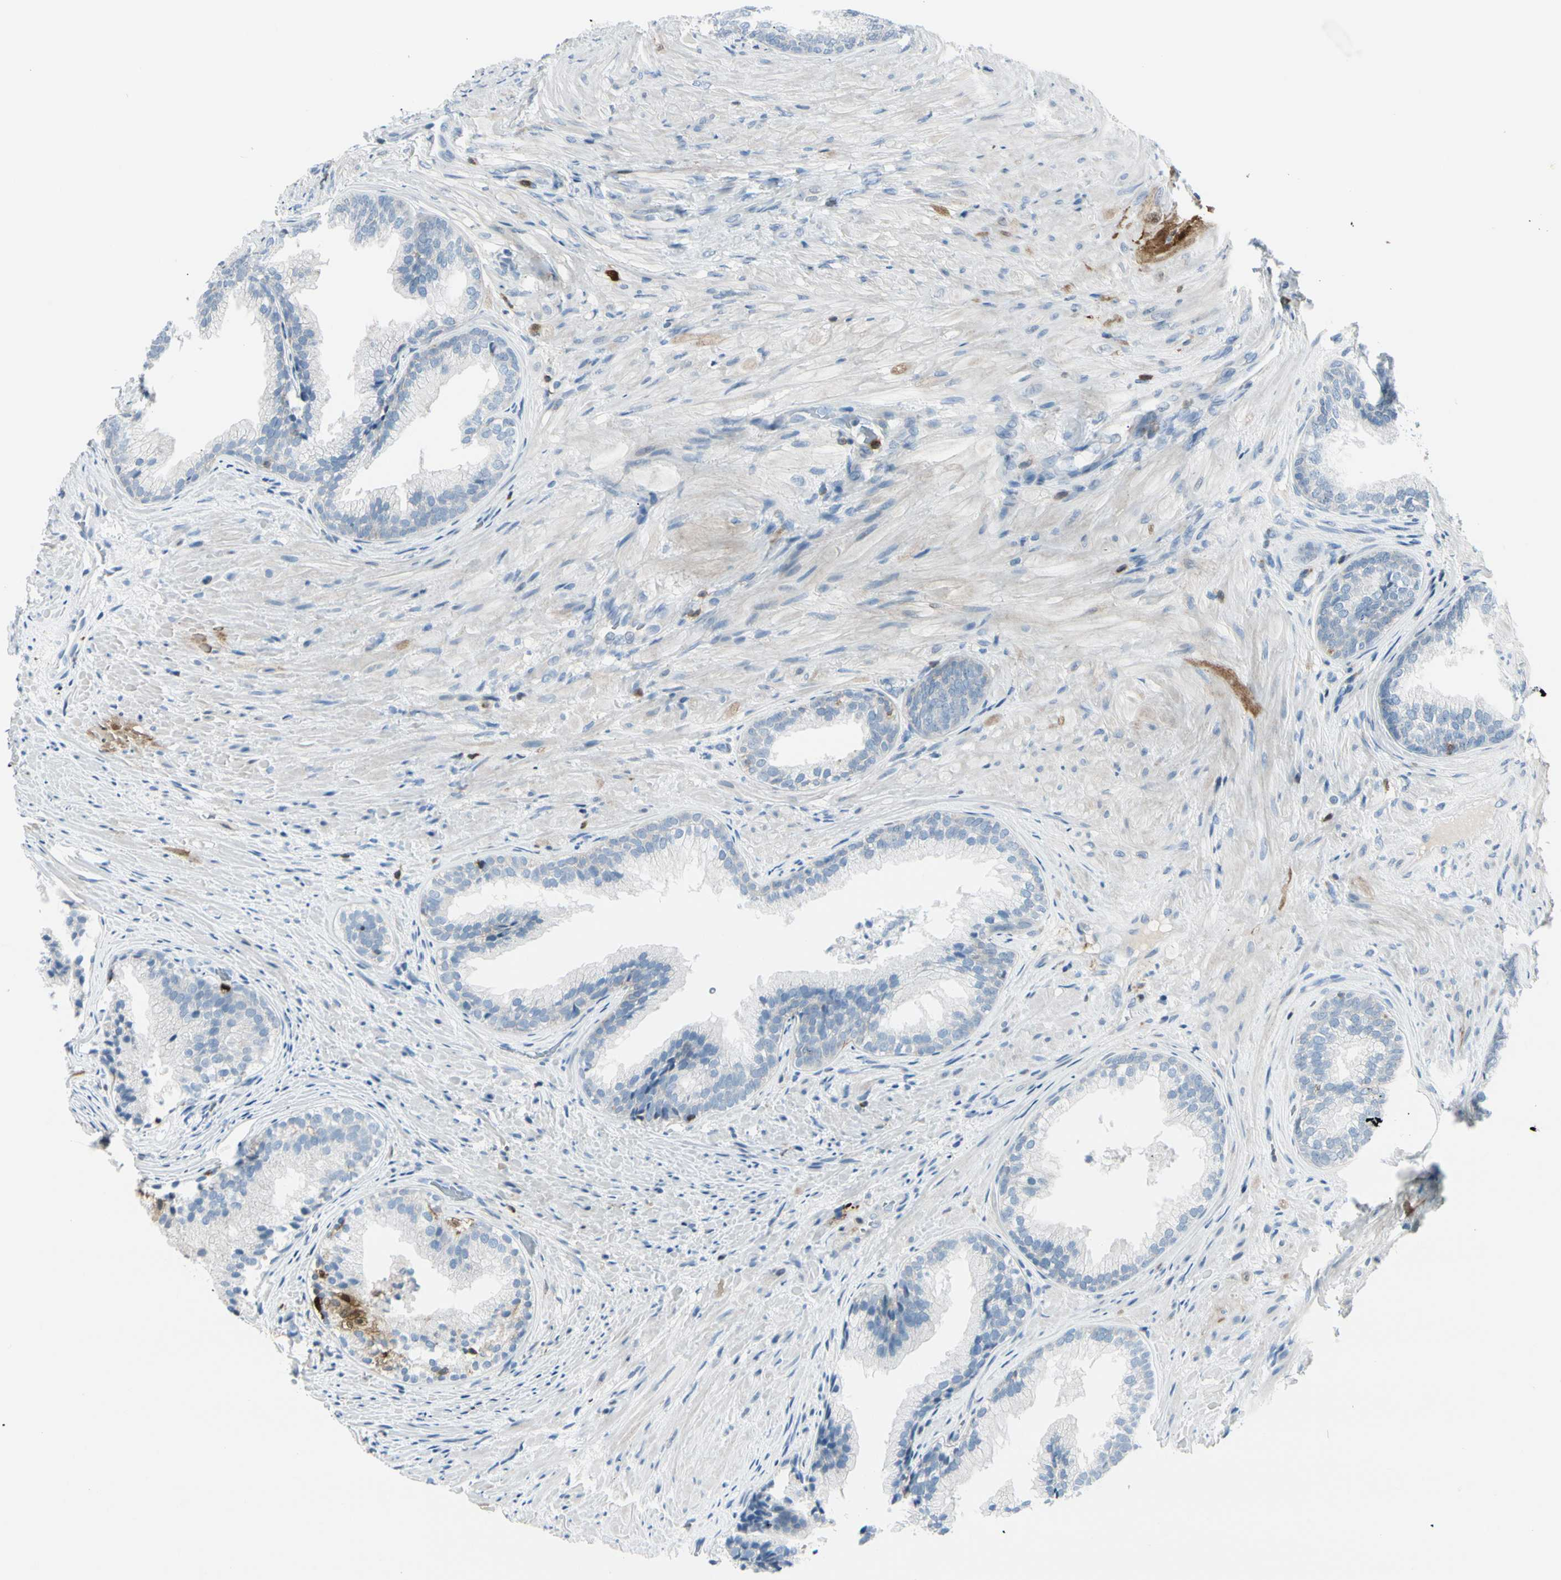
{"staining": {"intensity": "negative", "quantity": "none", "location": "none"}, "tissue": "prostate", "cell_type": "Glandular cells", "image_type": "normal", "snomed": [{"axis": "morphology", "description": "Normal tissue, NOS"}, {"axis": "topography", "description": "Prostate"}], "caption": "Micrograph shows no significant protein positivity in glandular cells of normal prostate.", "gene": "TRAF1", "patient": {"sex": "male", "age": 76}}